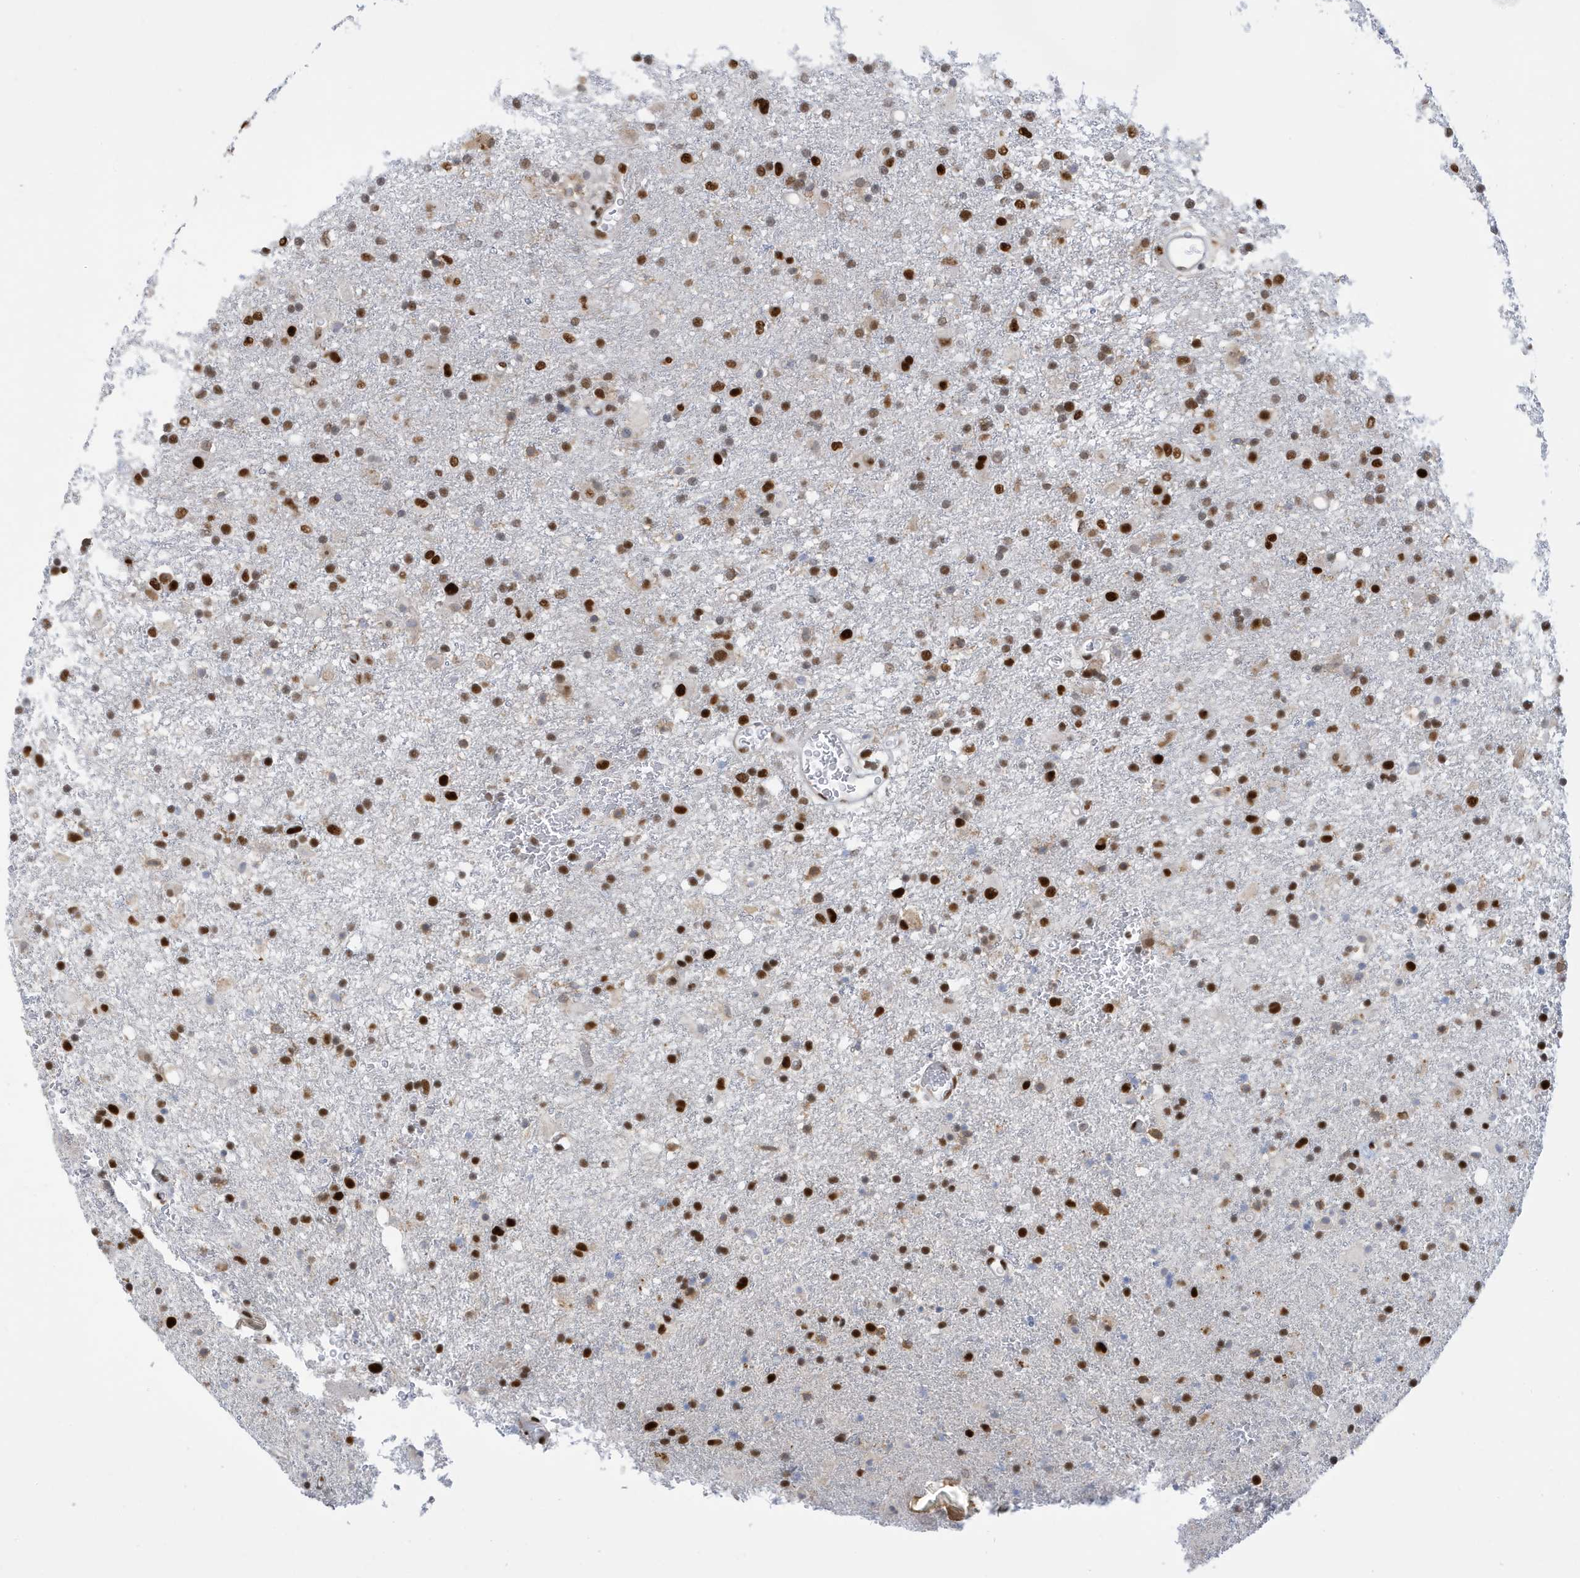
{"staining": {"intensity": "strong", "quantity": ">75%", "location": "nuclear"}, "tissue": "glioma", "cell_type": "Tumor cells", "image_type": "cancer", "snomed": [{"axis": "morphology", "description": "Glioma, malignant, Low grade"}, {"axis": "topography", "description": "Brain"}], "caption": "DAB (3,3'-diaminobenzidine) immunohistochemical staining of malignant glioma (low-grade) reveals strong nuclear protein staining in approximately >75% of tumor cells.", "gene": "PCYT1A", "patient": {"sex": "male", "age": 65}}